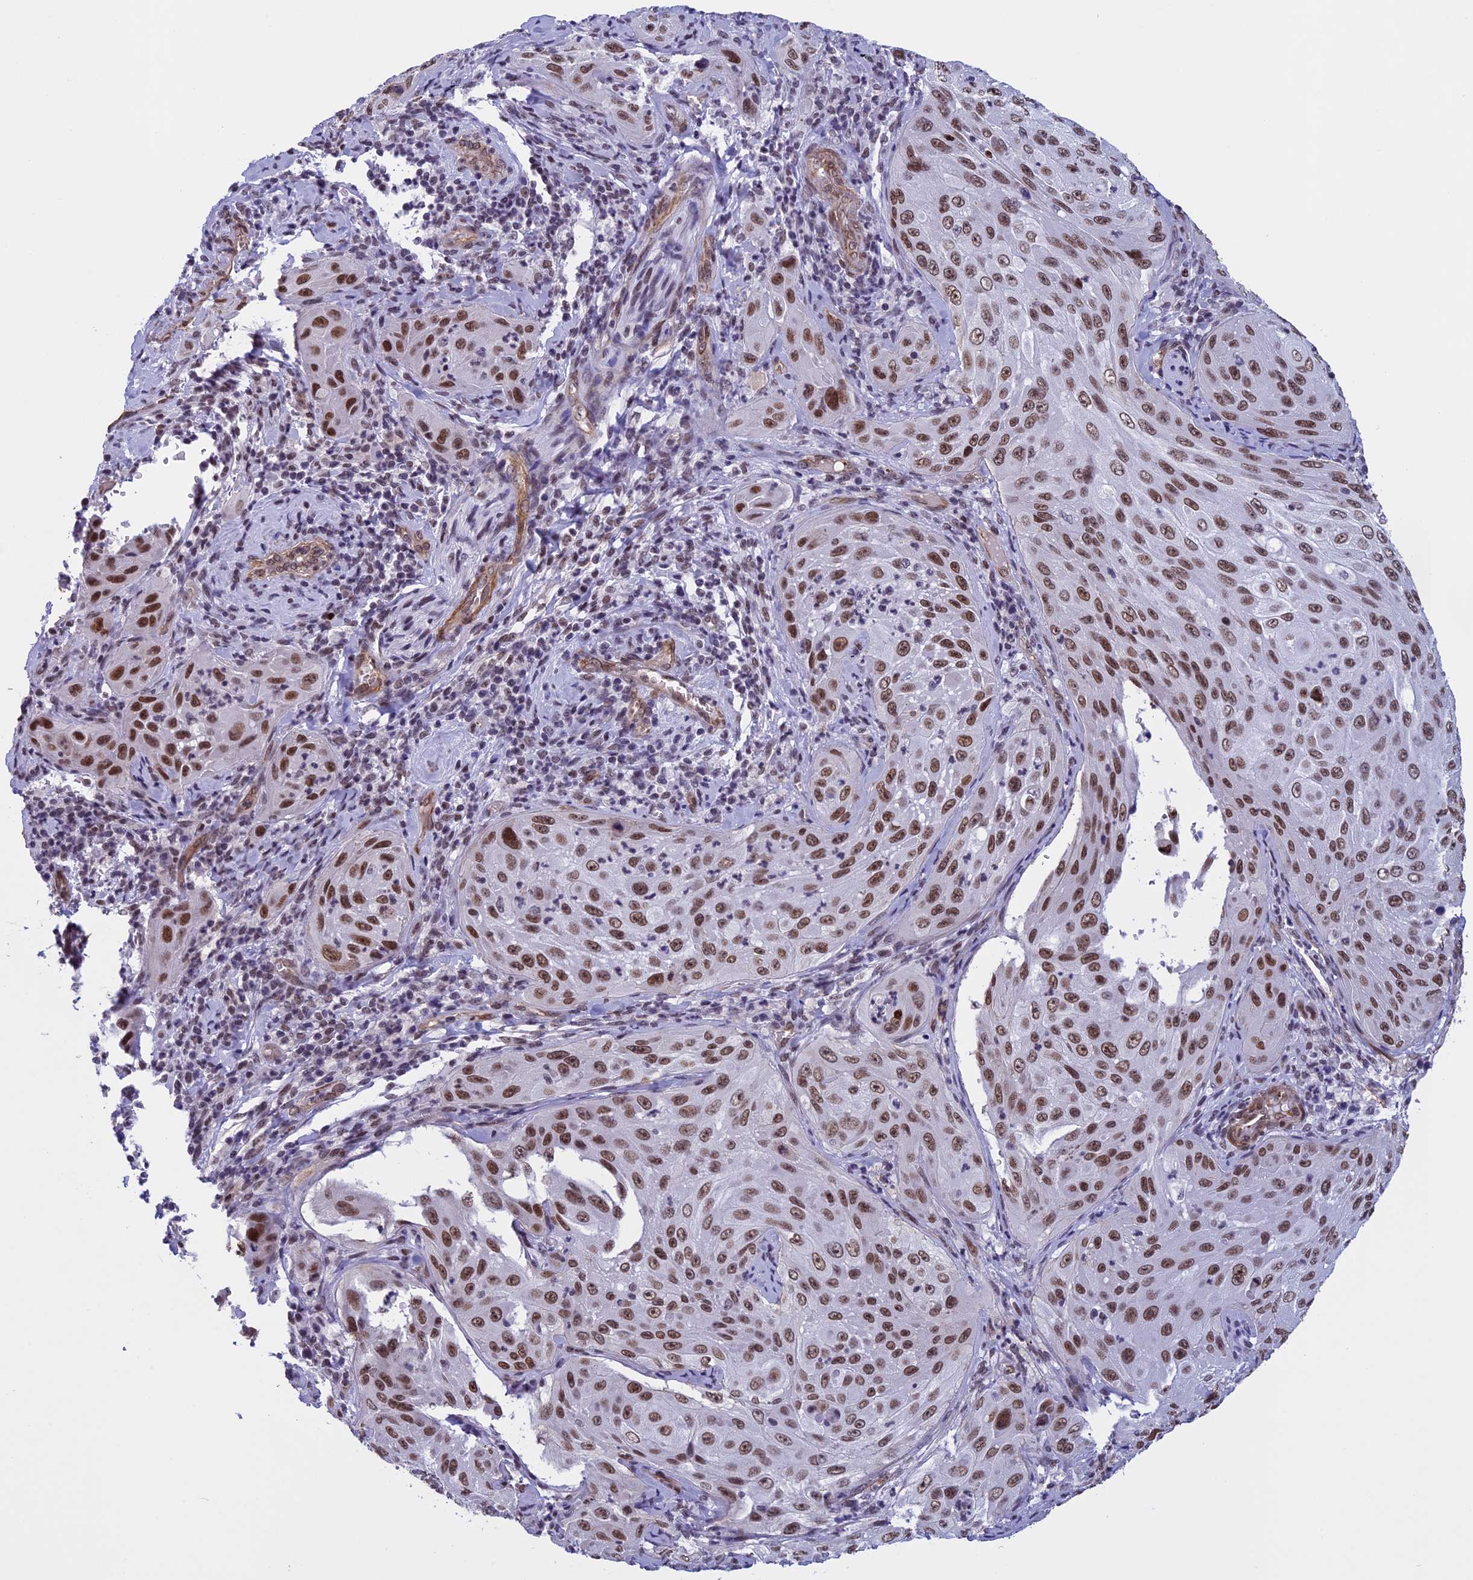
{"staining": {"intensity": "moderate", "quantity": ">75%", "location": "nuclear"}, "tissue": "cervical cancer", "cell_type": "Tumor cells", "image_type": "cancer", "snomed": [{"axis": "morphology", "description": "Squamous cell carcinoma, NOS"}, {"axis": "topography", "description": "Cervix"}], "caption": "Immunohistochemical staining of human squamous cell carcinoma (cervical) exhibits medium levels of moderate nuclear positivity in approximately >75% of tumor cells.", "gene": "NIPBL", "patient": {"sex": "female", "age": 42}}